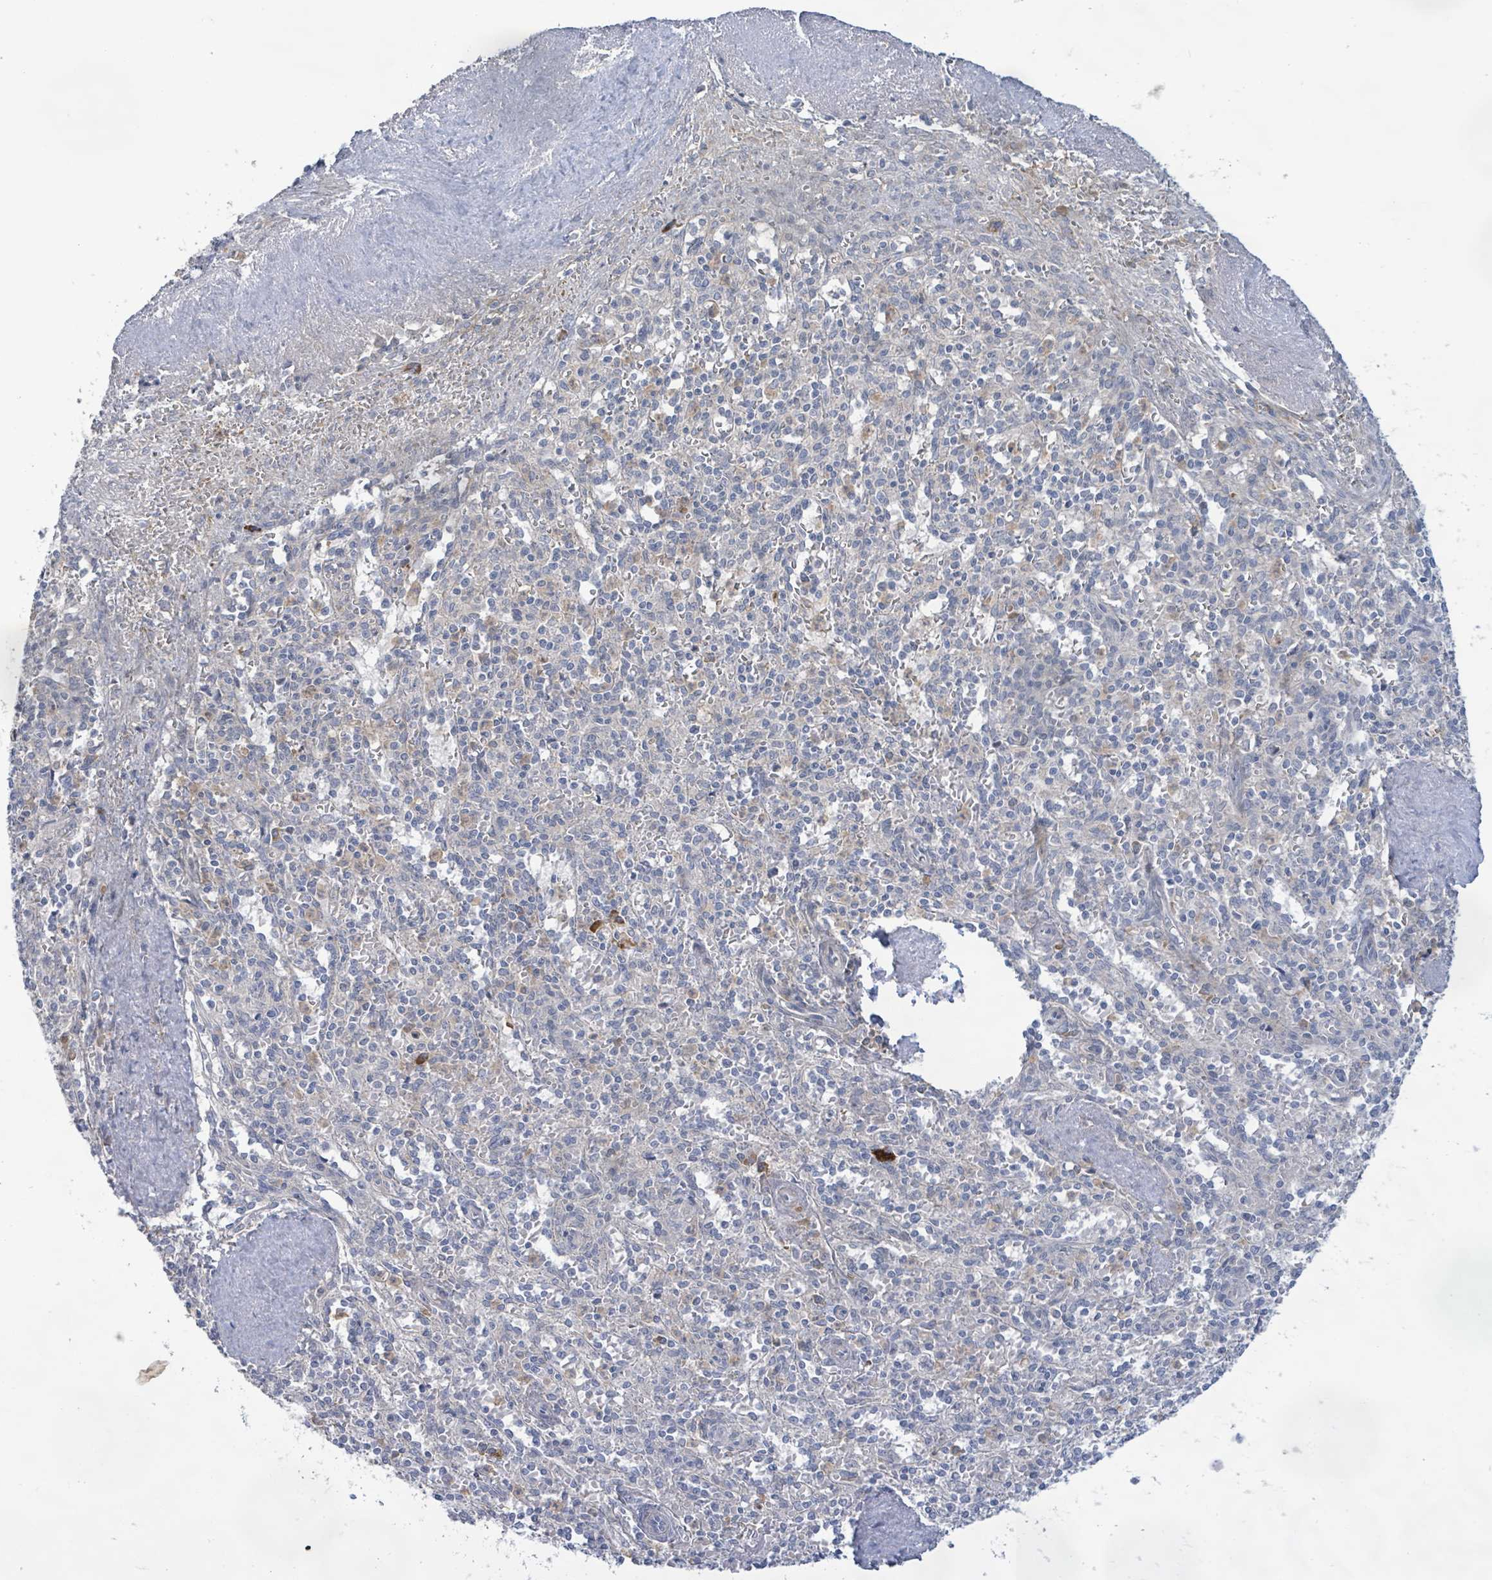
{"staining": {"intensity": "negative", "quantity": "none", "location": "none"}, "tissue": "spleen", "cell_type": "Cells in red pulp", "image_type": "normal", "snomed": [{"axis": "morphology", "description": "Normal tissue, NOS"}, {"axis": "topography", "description": "Spleen"}], "caption": "This is an IHC histopathology image of normal human spleen. There is no staining in cells in red pulp.", "gene": "SLIT3", "patient": {"sex": "female", "age": 70}}